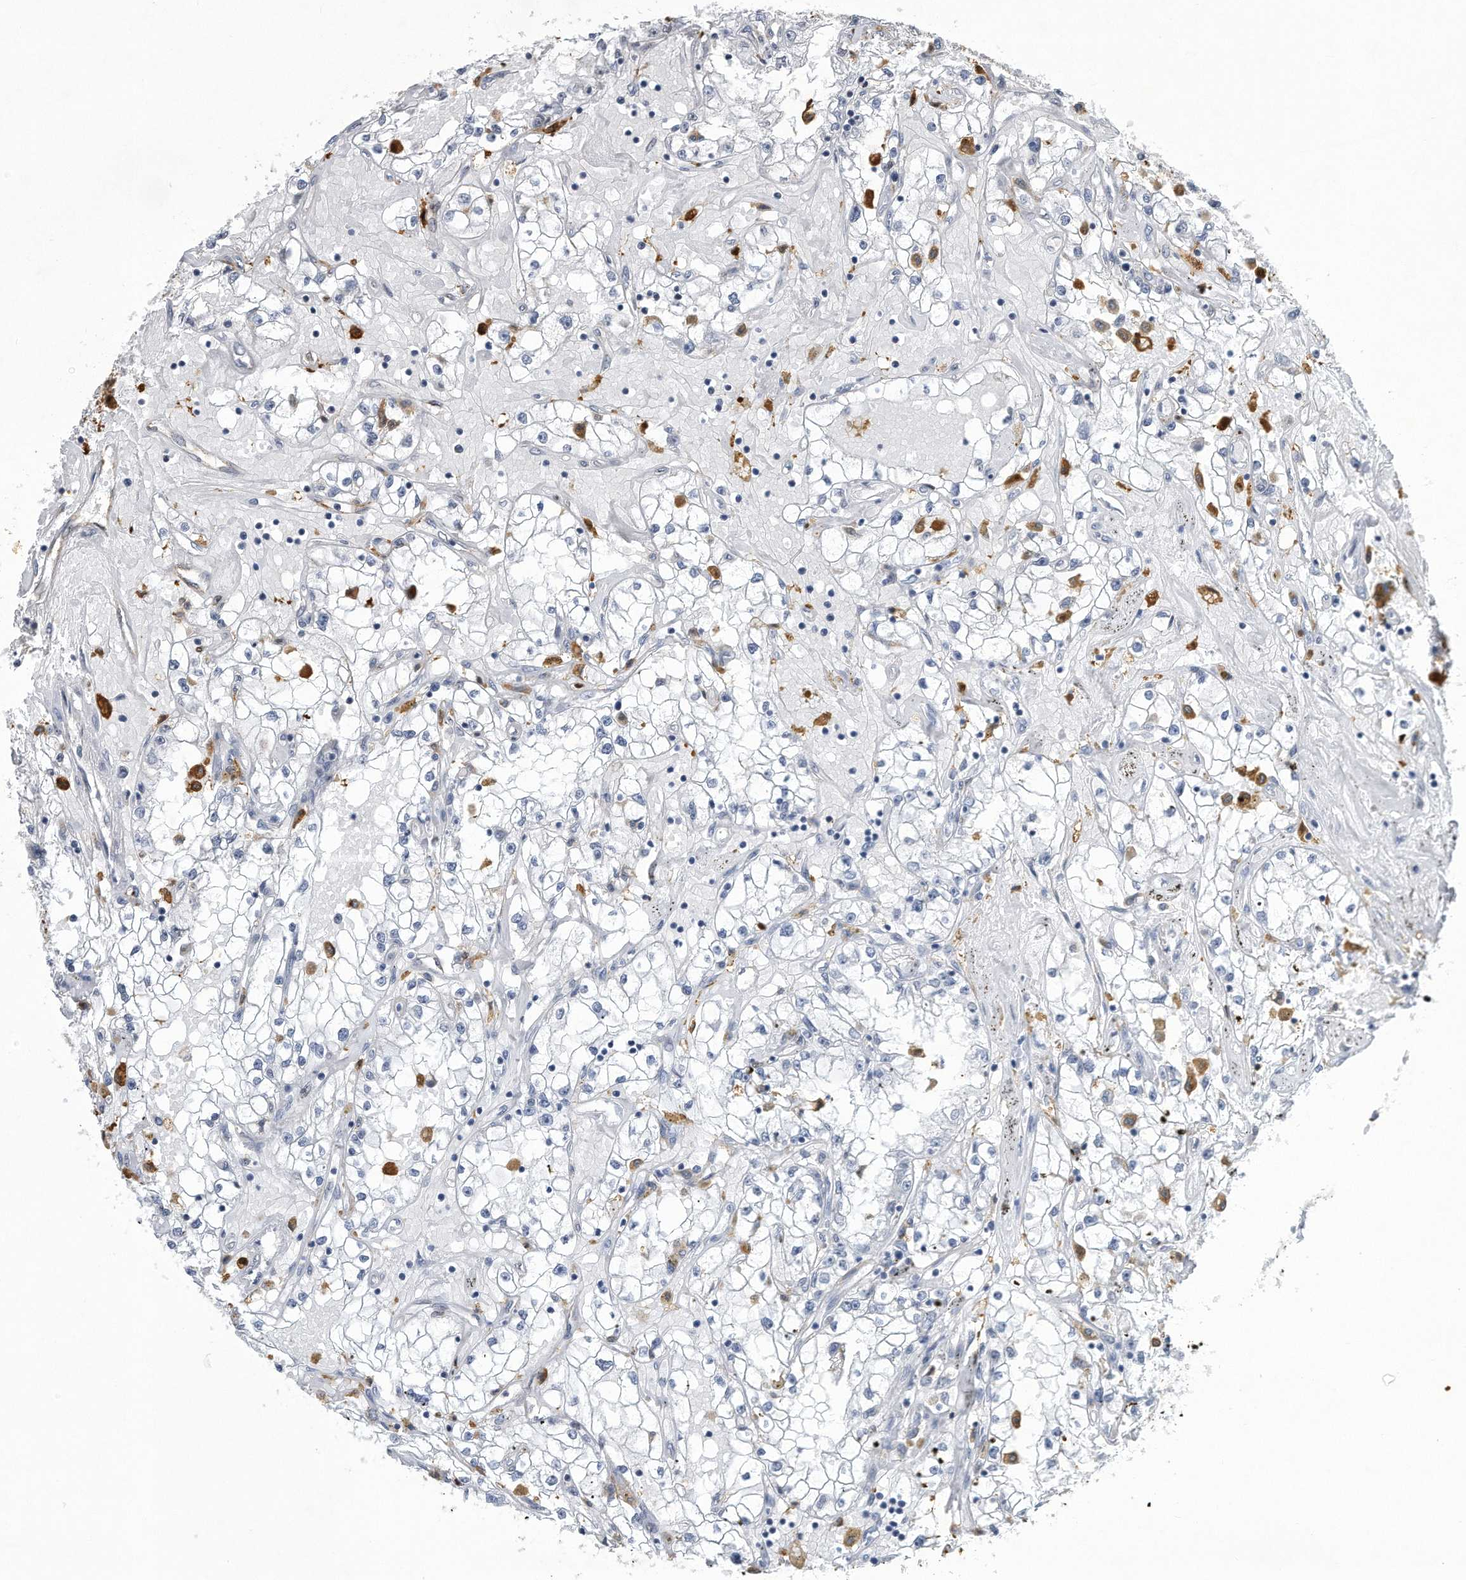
{"staining": {"intensity": "negative", "quantity": "none", "location": "none"}, "tissue": "renal cancer", "cell_type": "Tumor cells", "image_type": "cancer", "snomed": [{"axis": "morphology", "description": "Adenocarcinoma, NOS"}, {"axis": "topography", "description": "Kidney"}], "caption": "Immunohistochemistry (IHC) of human renal cancer reveals no staining in tumor cells. (DAB (3,3'-diaminobenzidine) IHC, high magnification).", "gene": "PGBD2", "patient": {"sex": "male", "age": 56}}